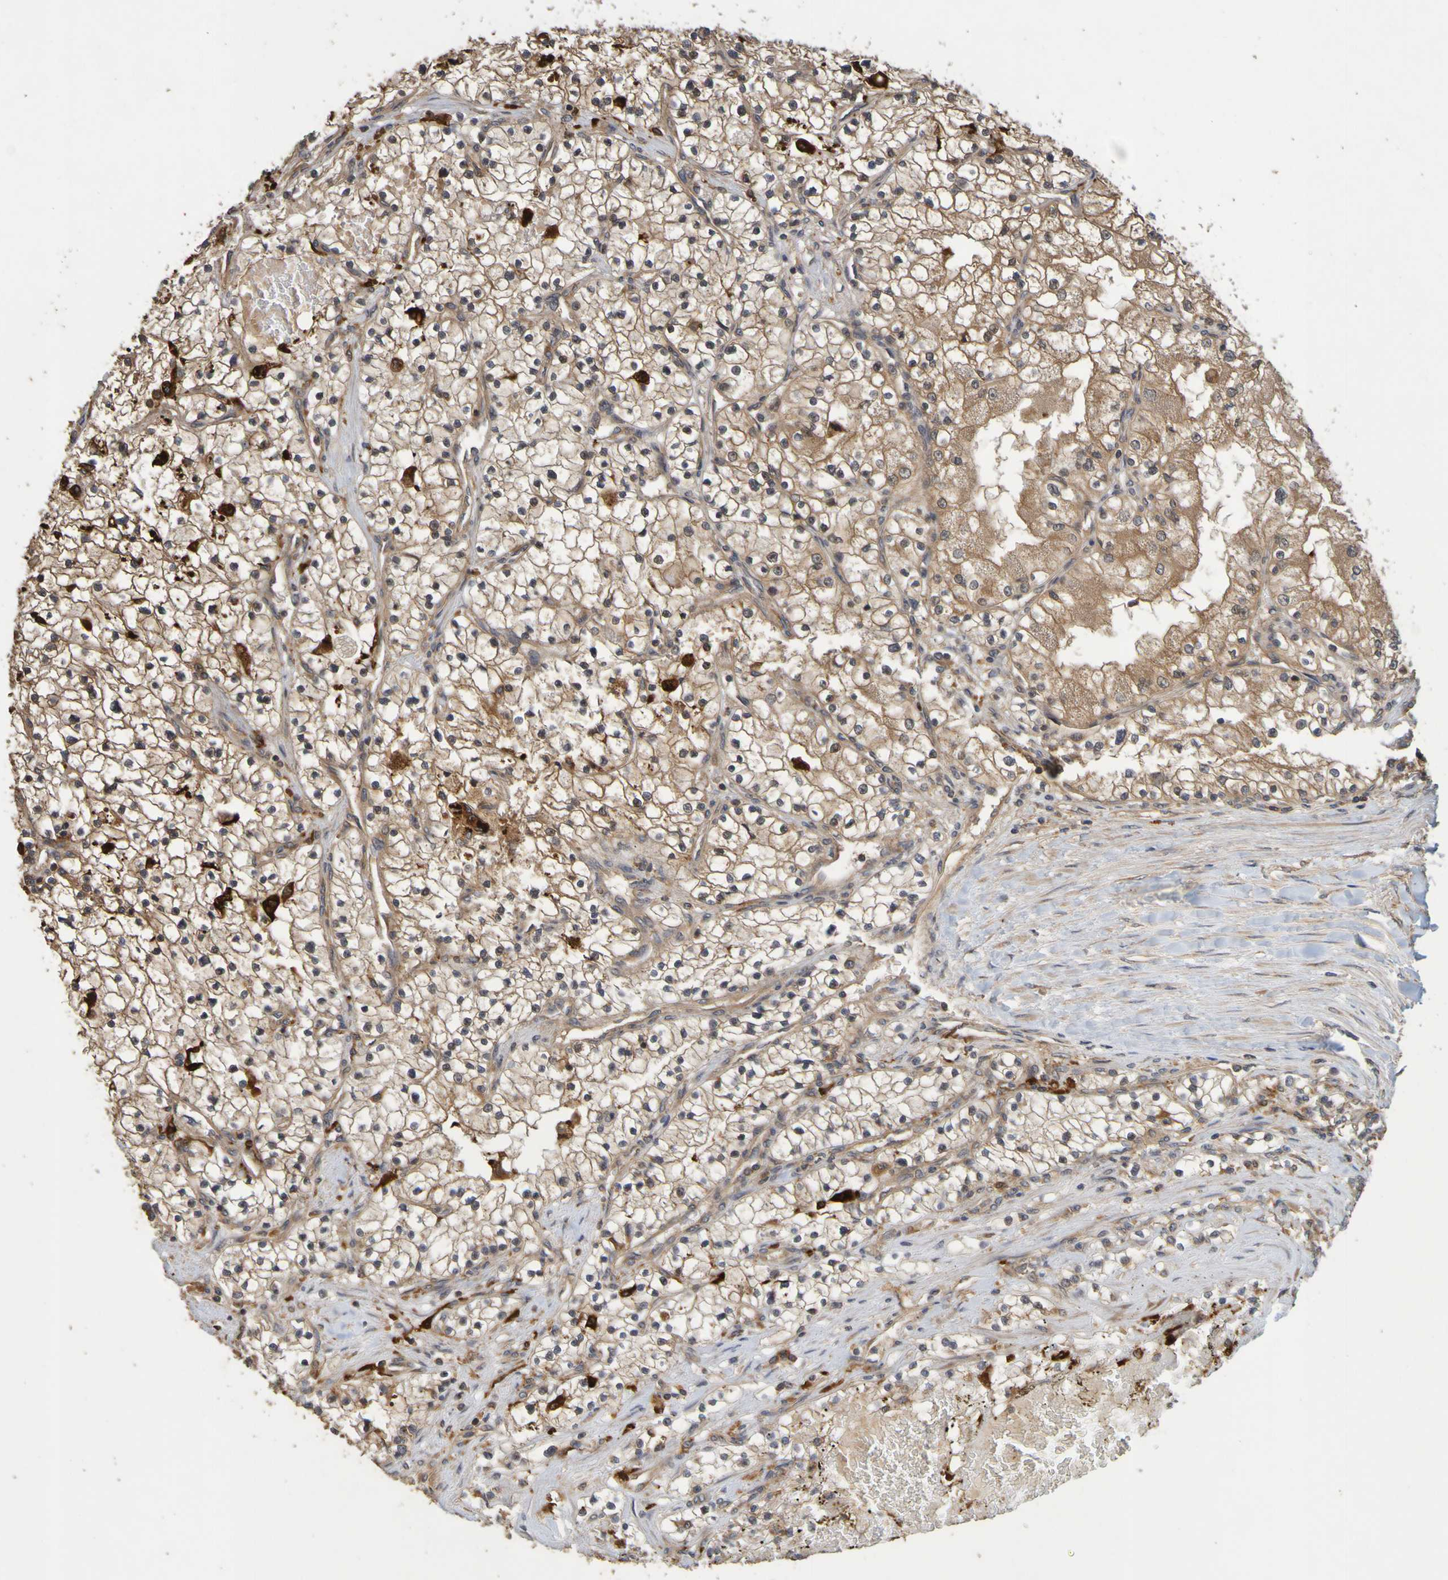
{"staining": {"intensity": "moderate", "quantity": "25%-75%", "location": "cytoplasmic/membranous"}, "tissue": "renal cancer", "cell_type": "Tumor cells", "image_type": "cancer", "snomed": [{"axis": "morphology", "description": "Adenocarcinoma, NOS"}, {"axis": "topography", "description": "Kidney"}], "caption": "The image displays a brown stain indicating the presence of a protein in the cytoplasmic/membranous of tumor cells in renal adenocarcinoma. The protein is stained brown, and the nuclei are stained in blue (DAB IHC with brightfield microscopy, high magnification).", "gene": "OCRL", "patient": {"sex": "male", "age": 68}}